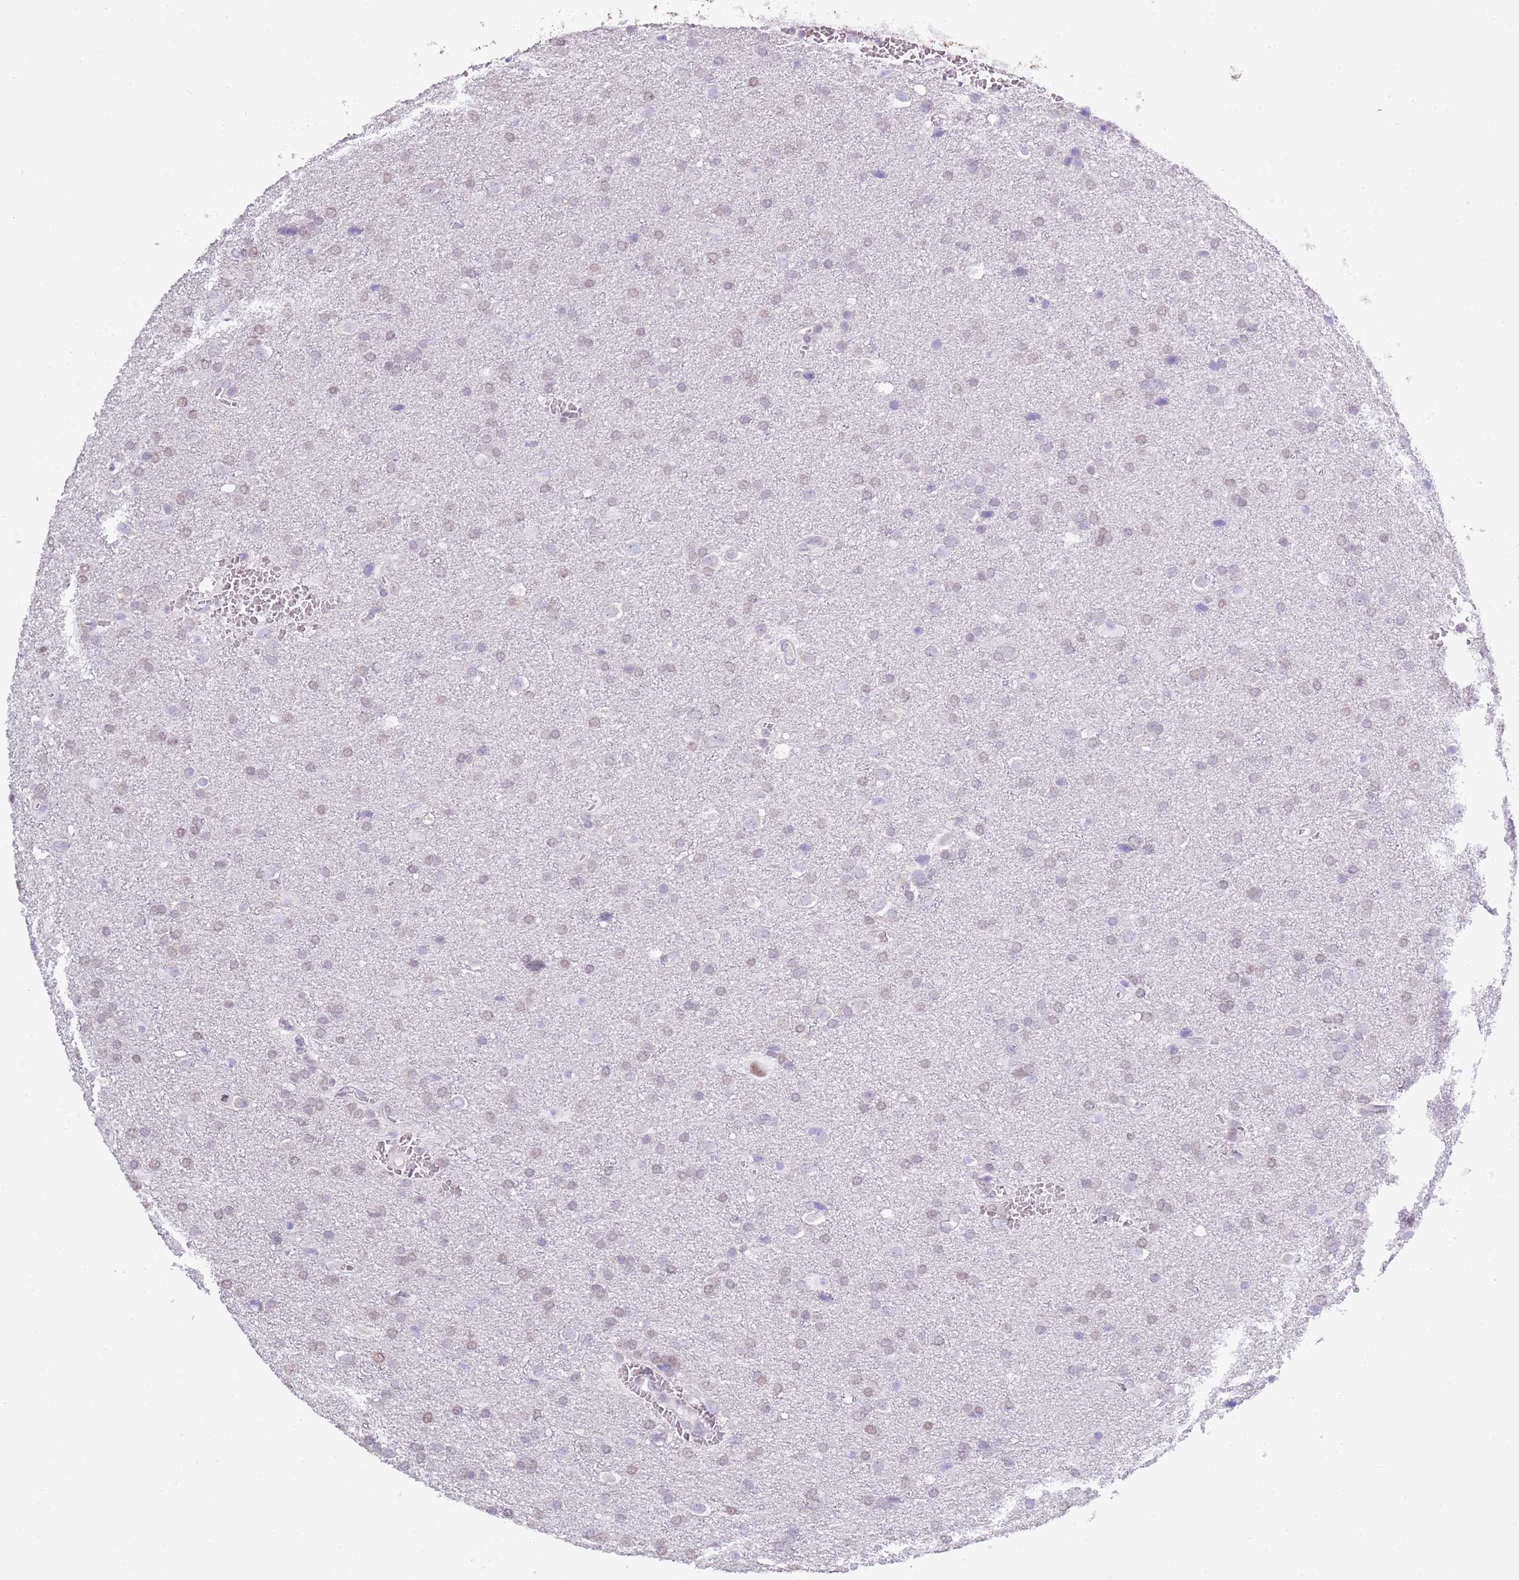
{"staining": {"intensity": "negative", "quantity": "none", "location": "none"}, "tissue": "glioma", "cell_type": "Tumor cells", "image_type": "cancer", "snomed": [{"axis": "morphology", "description": "Glioma, malignant, Low grade"}, {"axis": "topography", "description": "Brain"}], "caption": "Immunohistochemistry of glioma reveals no staining in tumor cells. (DAB (3,3'-diaminobenzidine) immunohistochemistry, high magnification).", "gene": "SEPHS2", "patient": {"sex": "female", "age": 32}}